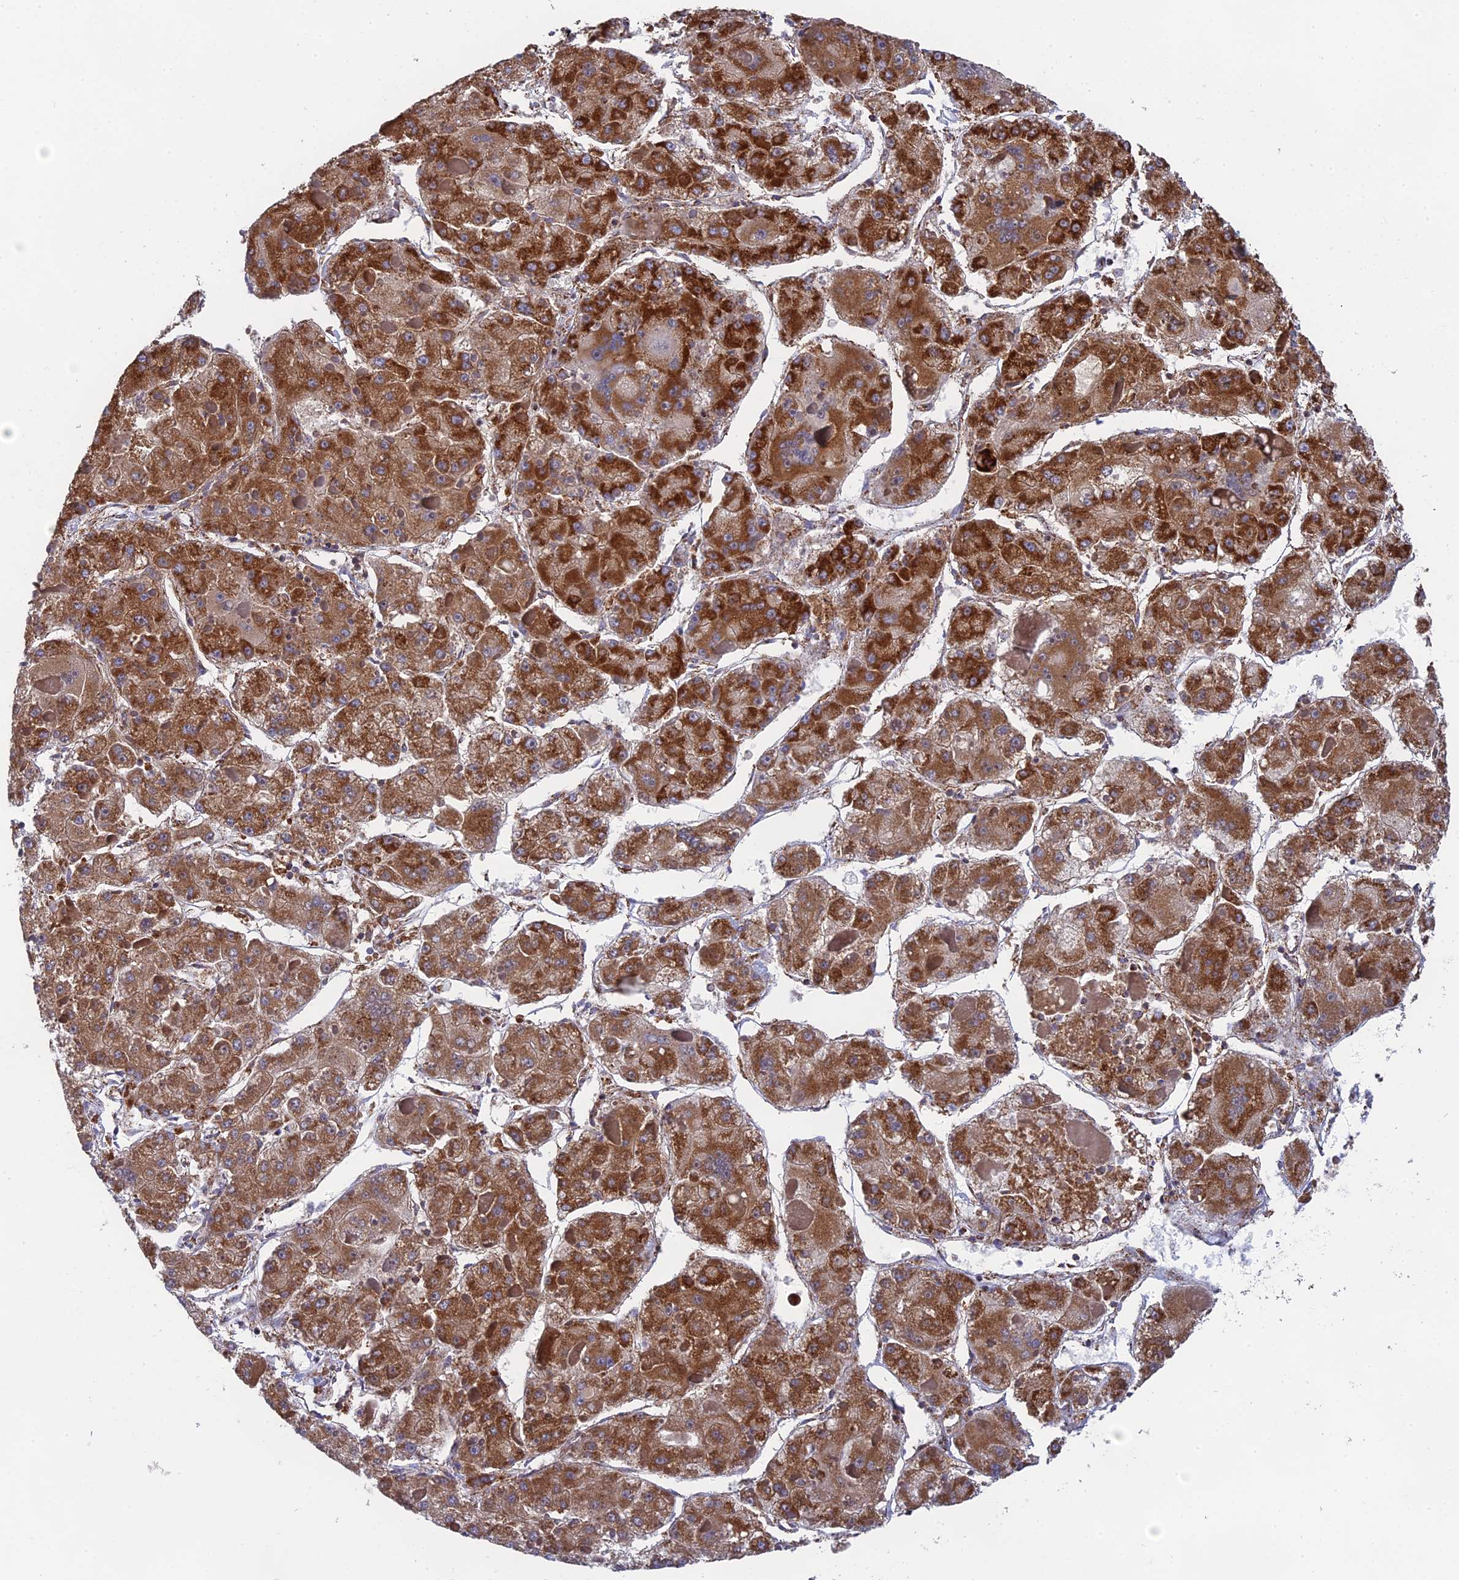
{"staining": {"intensity": "strong", "quantity": ">75%", "location": "cytoplasmic/membranous"}, "tissue": "liver cancer", "cell_type": "Tumor cells", "image_type": "cancer", "snomed": [{"axis": "morphology", "description": "Carcinoma, Hepatocellular, NOS"}, {"axis": "topography", "description": "Liver"}], "caption": "Protein analysis of liver cancer (hepatocellular carcinoma) tissue displays strong cytoplasmic/membranous positivity in approximately >75% of tumor cells.", "gene": "NDUFA5", "patient": {"sex": "female", "age": 73}}